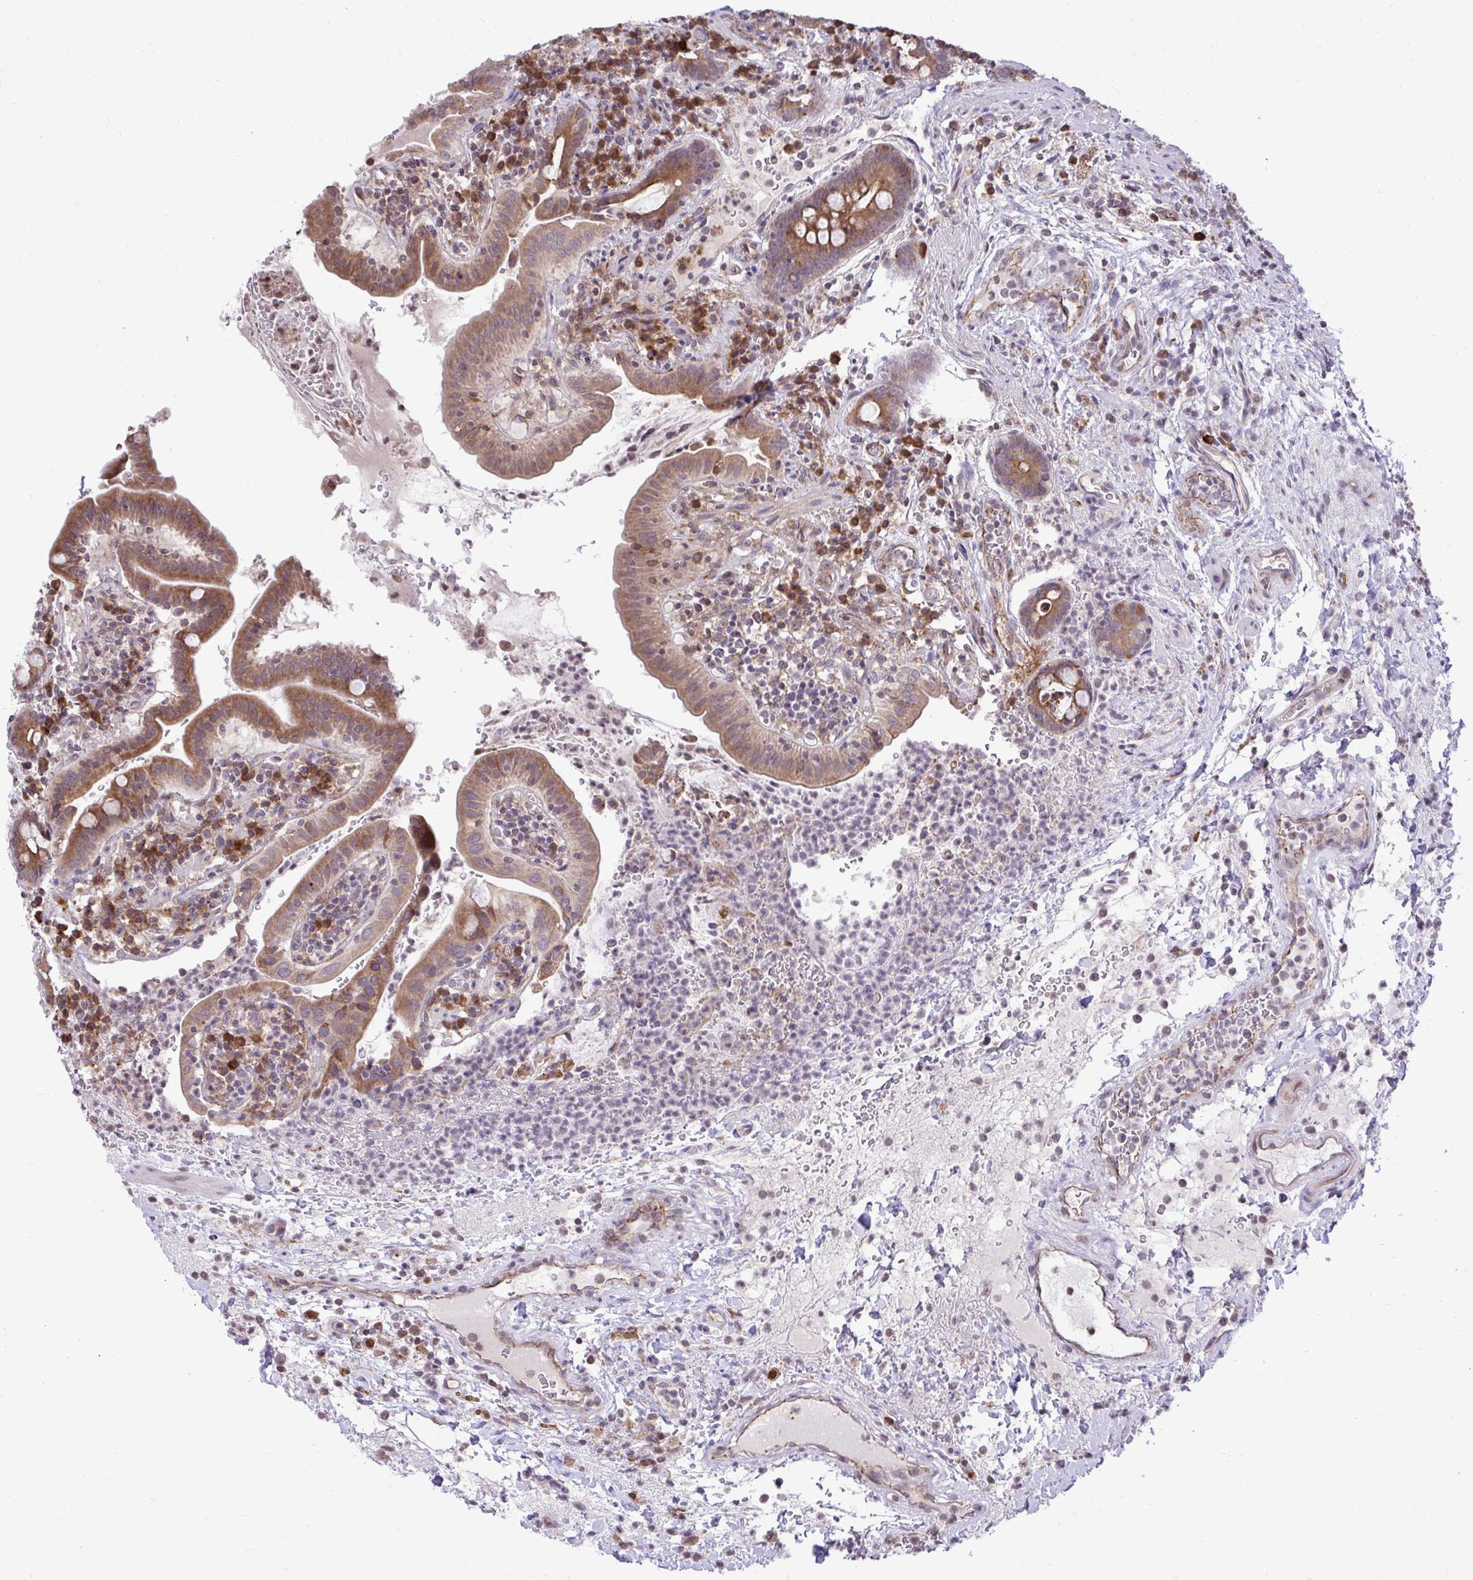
{"staining": {"intensity": "moderate", "quantity": ">75%", "location": "cytoplasmic/membranous"}, "tissue": "small intestine", "cell_type": "Glandular cells", "image_type": "normal", "snomed": [{"axis": "morphology", "description": "Normal tissue, NOS"}, {"axis": "topography", "description": "Small intestine"}], "caption": "Protein staining demonstrates moderate cytoplasmic/membranous staining in approximately >75% of glandular cells in normal small intestine.", "gene": "METTL9", "patient": {"sex": "male", "age": 26}}